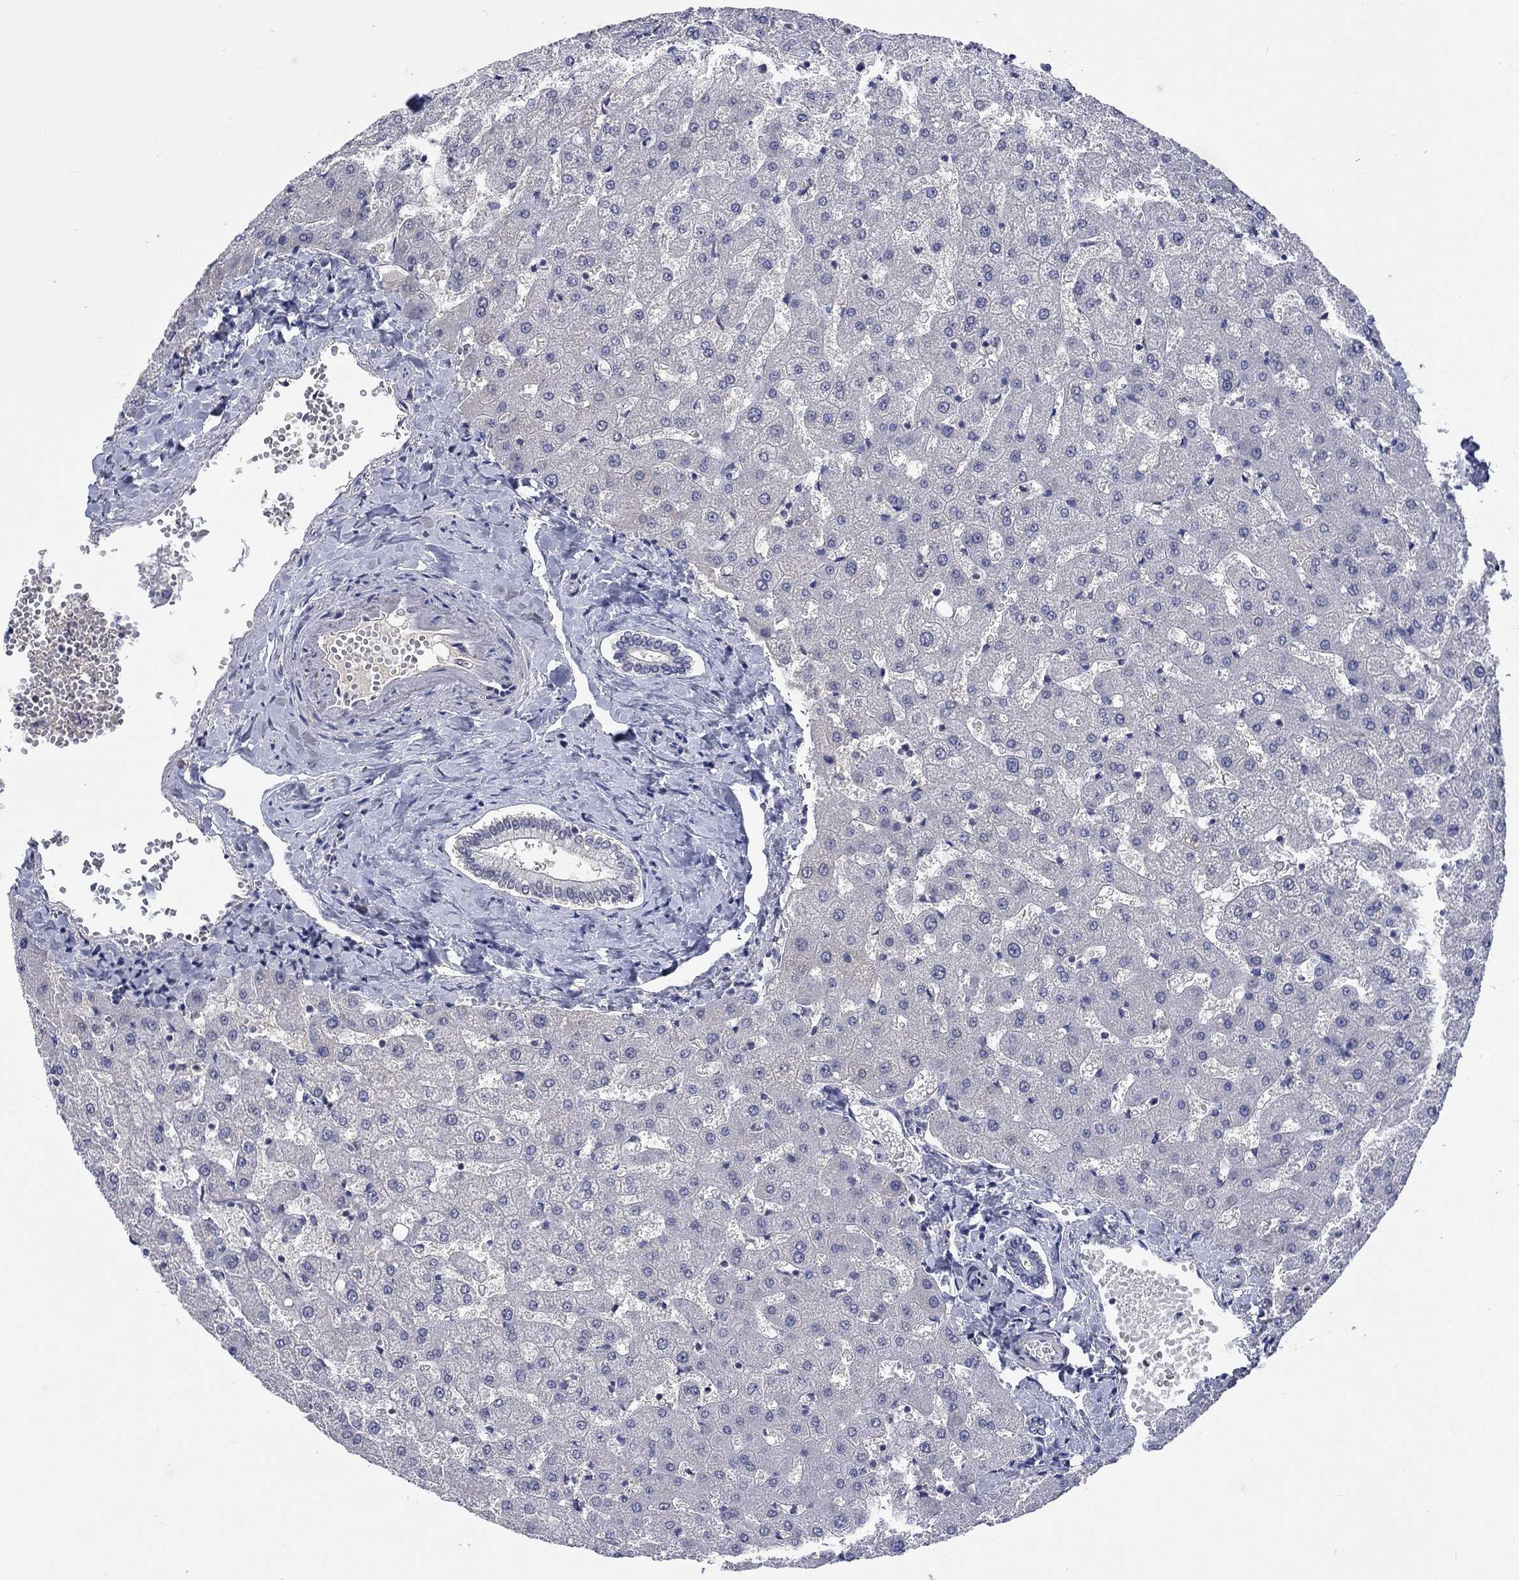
{"staining": {"intensity": "negative", "quantity": "none", "location": "none"}, "tissue": "liver", "cell_type": "Cholangiocytes", "image_type": "normal", "snomed": [{"axis": "morphology", "description": "Normal tissue, NOS"}, {"axis": "topography", "description": "Liver"}], "caption": "Liver stained for a protein using immunohistochemistry (IHC) demonstrates no expression cholangiocytes.", "gene": "ZBTB18", "patient": {"sex": "female", "age": 50}}